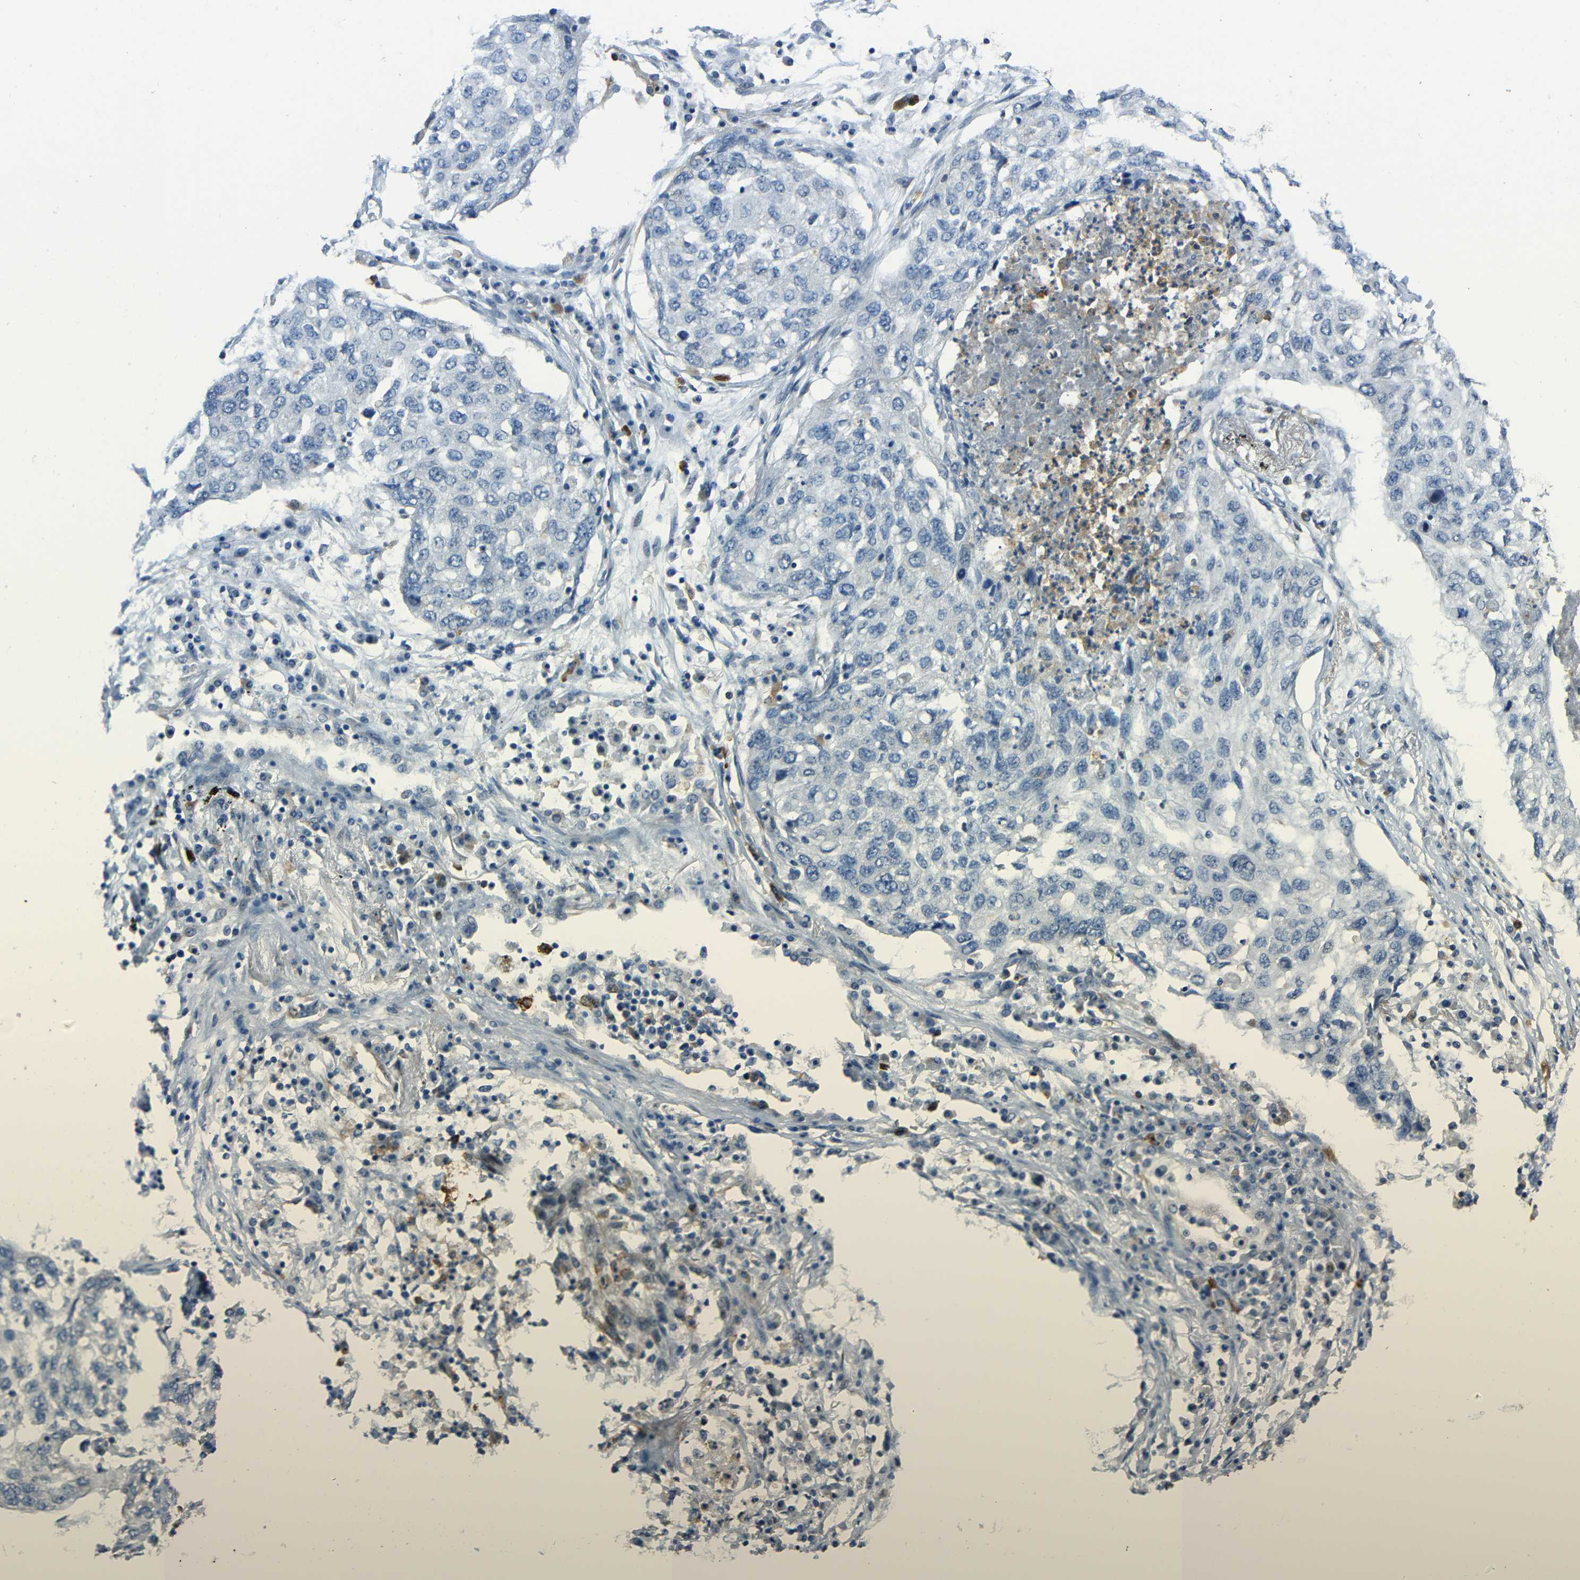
{"staining": {"intensity": "negative", "quantity": "none", "location": "none"}, "tissue": "lung cancer", "cell_type": "Tumor cells", "image_type": "cancer", "snomed": [{"axis": "morphology", "description": "Squamous cell carcinoma, NOS"}, {"axis": "topography", "description": "Lung"}], "caption": "DAB immunohistochemical staining of human lung cancer (squamous cell carcinoma) displays no significant expression in tumor cells. (Brightfield microscopy of DAB (3,3'-diaminobenzidine) immunohistochemistry (IHC) at high magnification).", "gene": "DCLK1", "patient": {"sex": "female", "age": 63}}